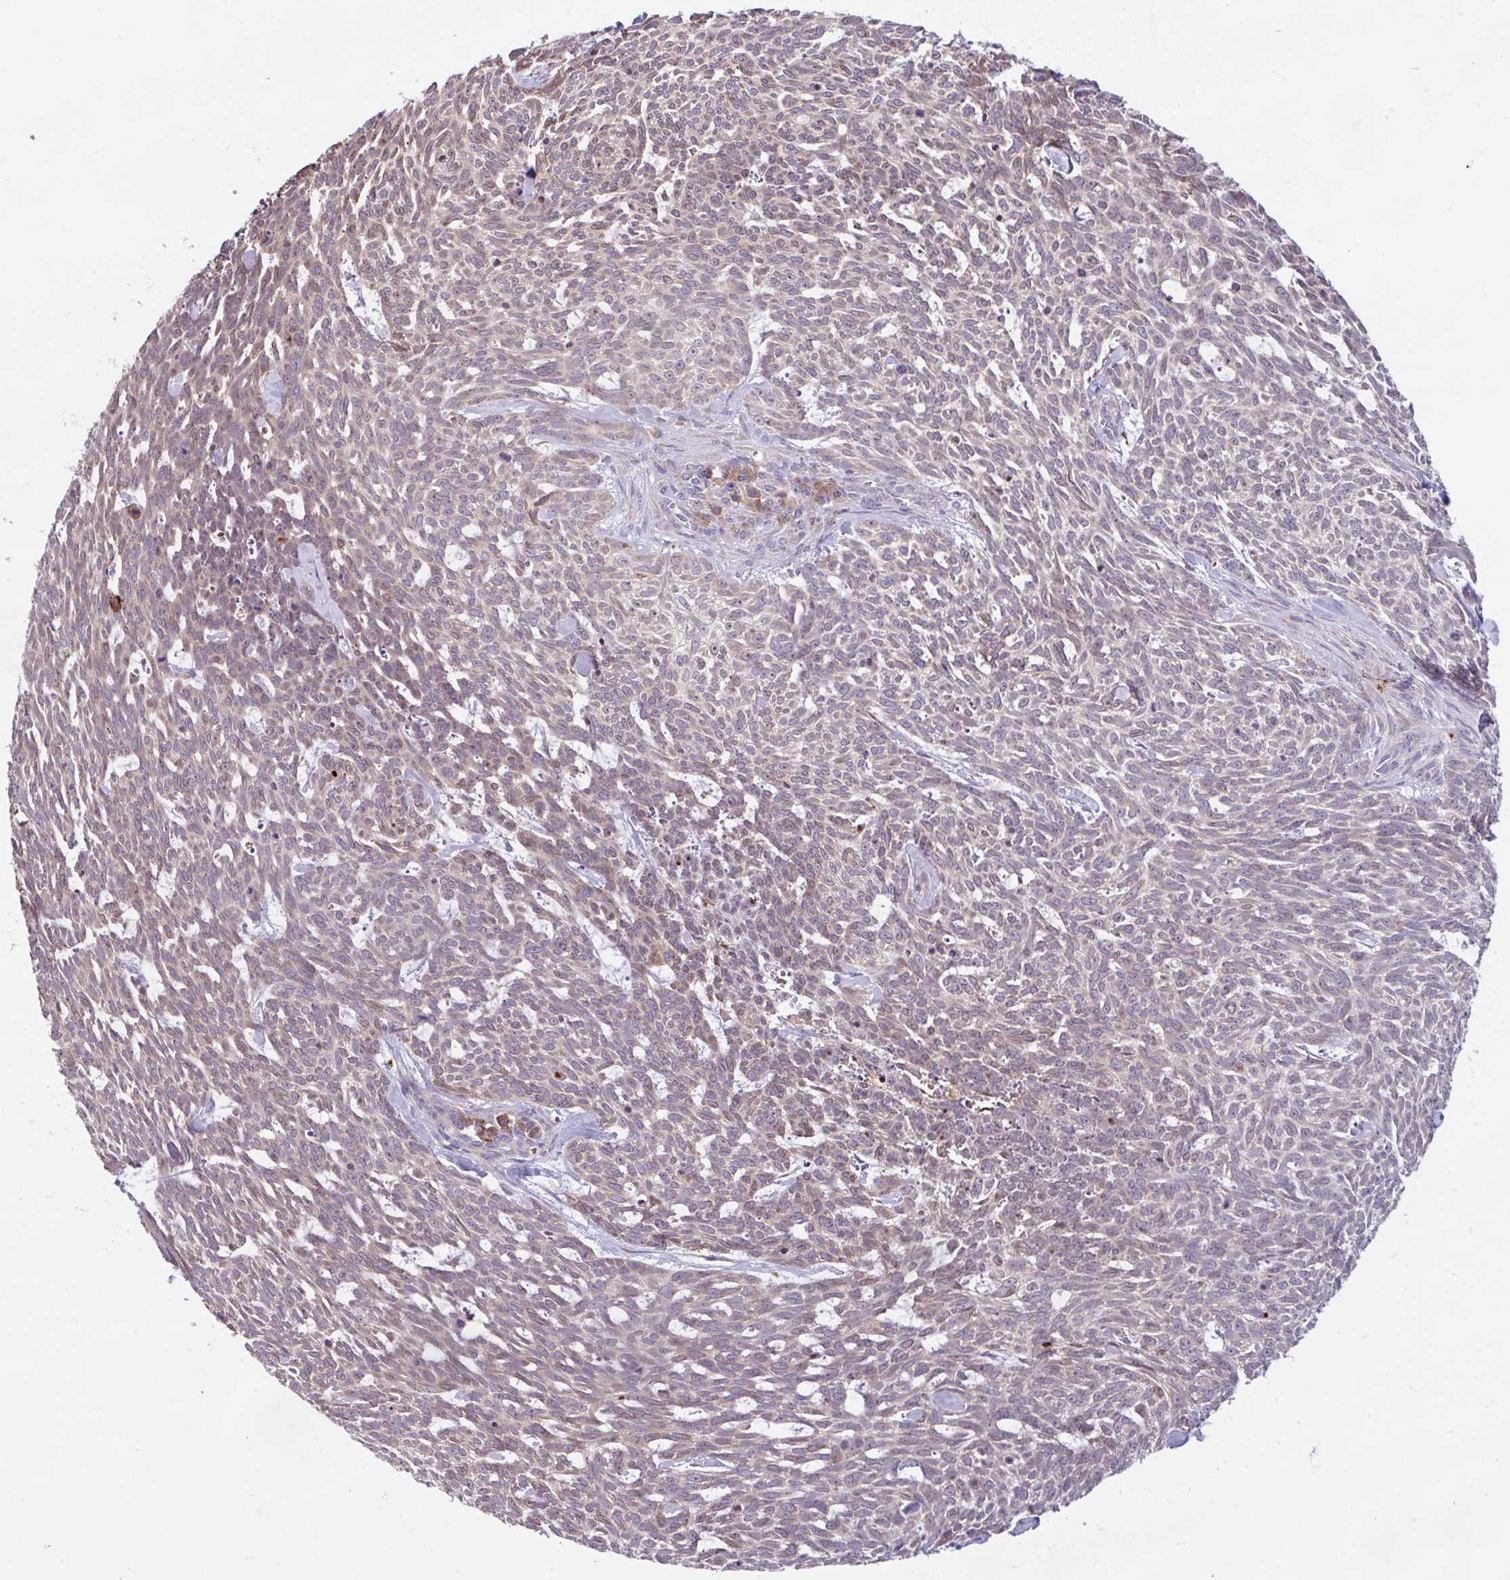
{"staining": {"intensity": "weak", "quantity": "25%-75%", "location": "cytoplasmic/membranous"}, "tissue": "skin cancer", "cell_type": "Tumor cells", "image_type": "cancer", "snomed": [{"axis": "morphology", "description": "Basal cell carcinoma"}, {"axis": "topography", "description": "Skin"}], "caption": "About 25%-75% of tumor cells in skin basal cell carcinoma show weak cytoplasmic/membranous protein staining as visualized by brown immunohistochemical staining.", "gene": "RALBP1", "patient": {"sex": "female", "age": 93}}